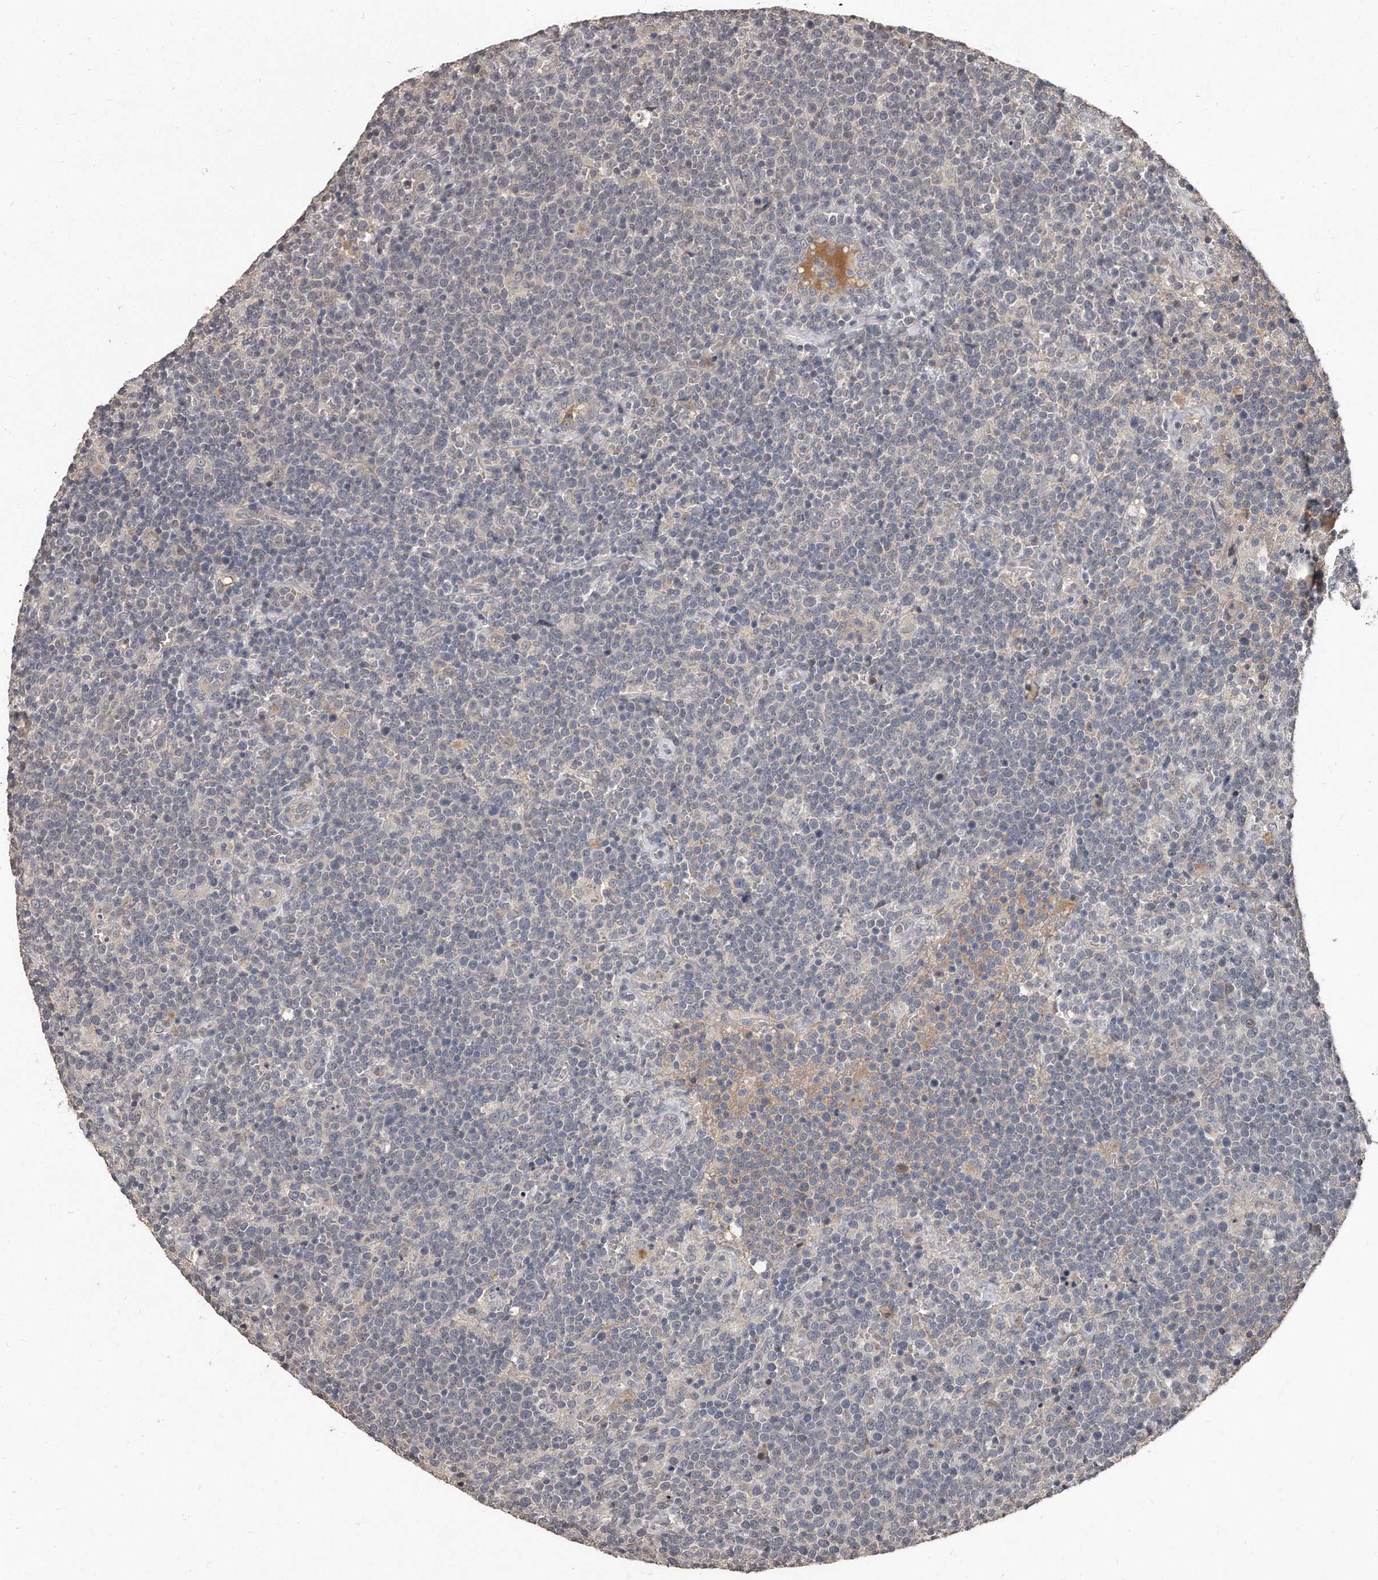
{"staining": {"intensity": "negative", "quantity": "none", "location": "none"}, "tissue": "lymphoma", "cell_type": "Tumor cells", "image_type": "cancer", "snomed": [{"axis": "morphology", "description": "Malignant lymphoma, non-Hodgkin's type, High grade"}, {"axis": "topography", "description": "Lymph node"}], "caption": "Immunohistochemical staining of human high-grade malignant lymphoma, non-Hodgkin's type demonstrates no significant staining in tumor cells. The staining was performed using DAB to visualize the protein expression in brown, while the nuclei were stained in blue with hematoxylin (Magnification: 20x).", "gene": "GRB10", "patient": {"sex": "male", "age": 61}}